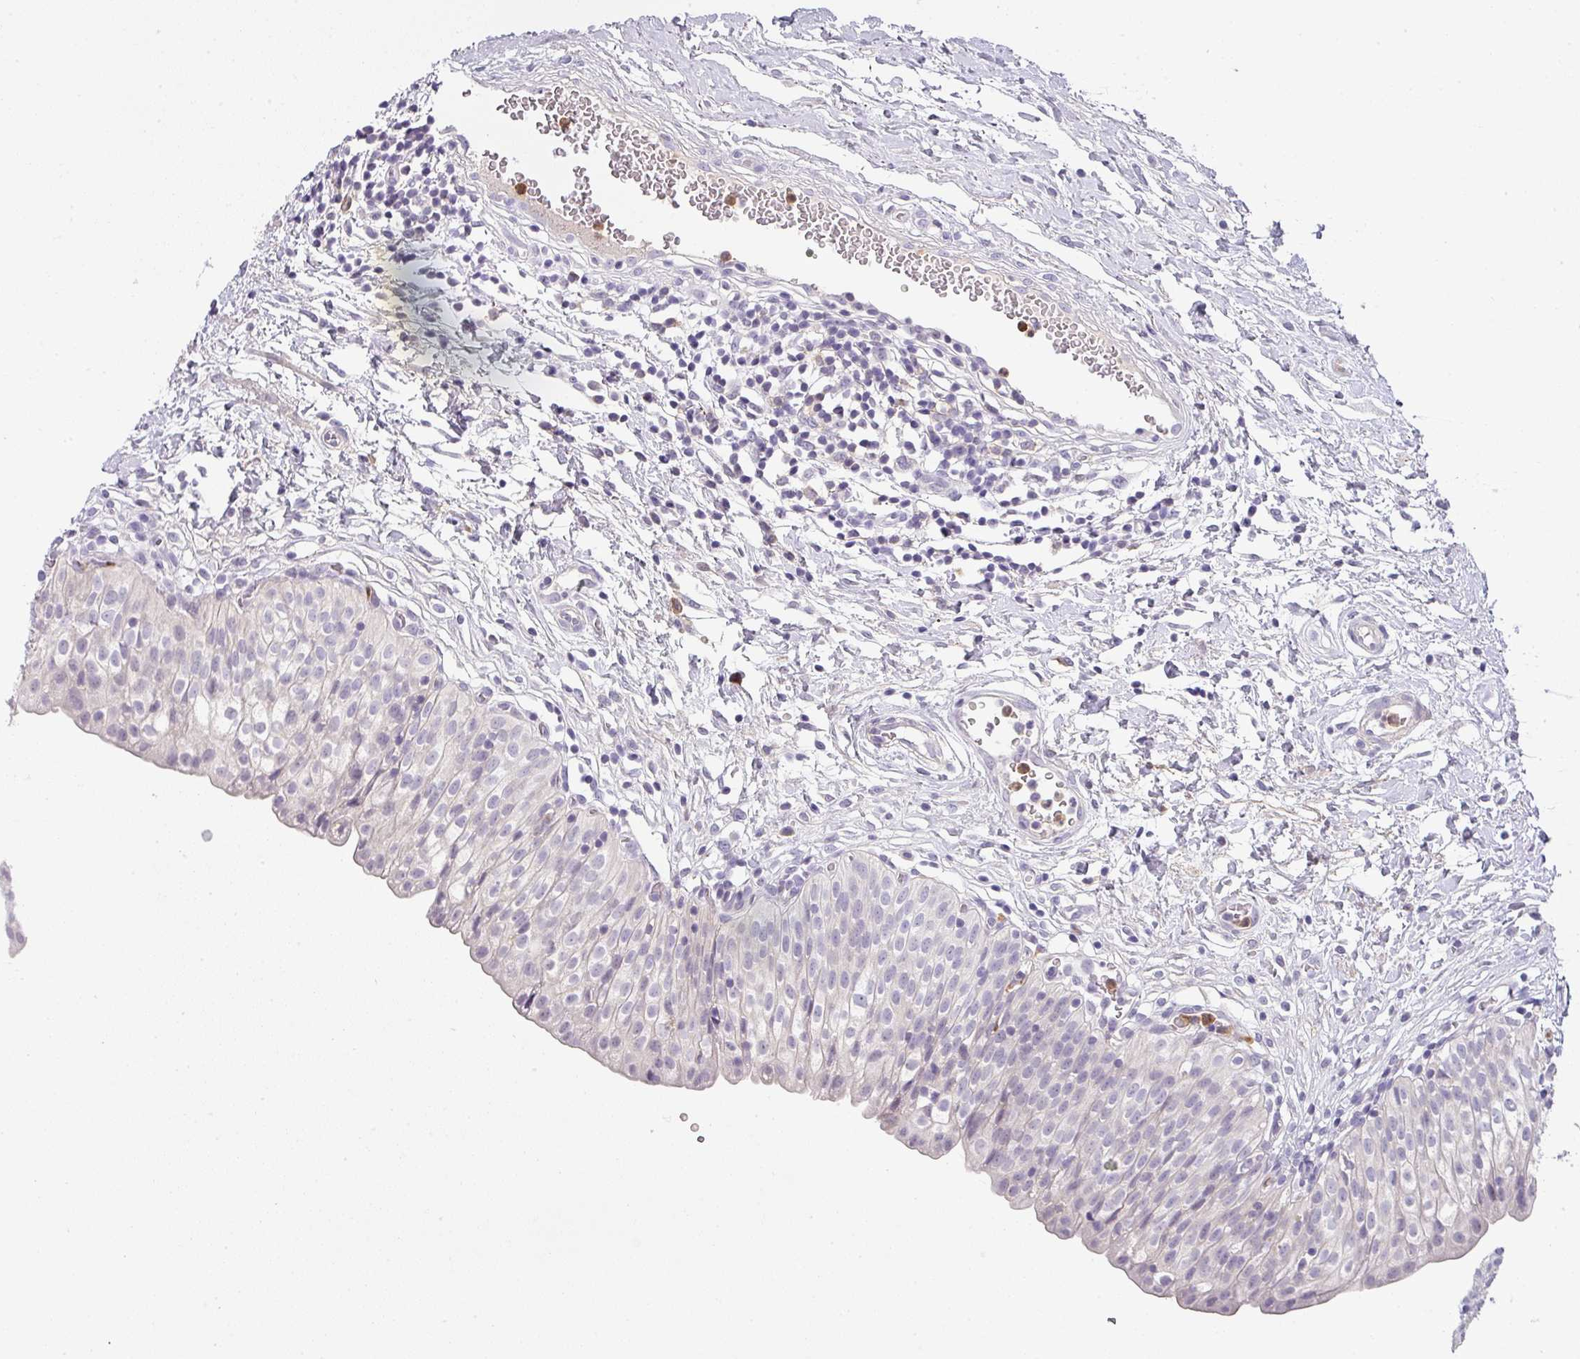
{"staining": {"intensity": "negative", "quantity": "none", "location": "none"}, "tissue": "urinary bladder", "cell_type": "Urothelial cells", "image_type": "normal", "snomed": [{"axis": "morphology", "description": "Normal tissue, NOS"}, {"axis": "topography", "description": "Urinary bladder"}], "caption": "Immunohistochemical staining of normal urinary bladder demonstrates no significant positivity in urothelial cells.", "gene": "BTLA", "patient": {"sex": "male", "age": 55}}